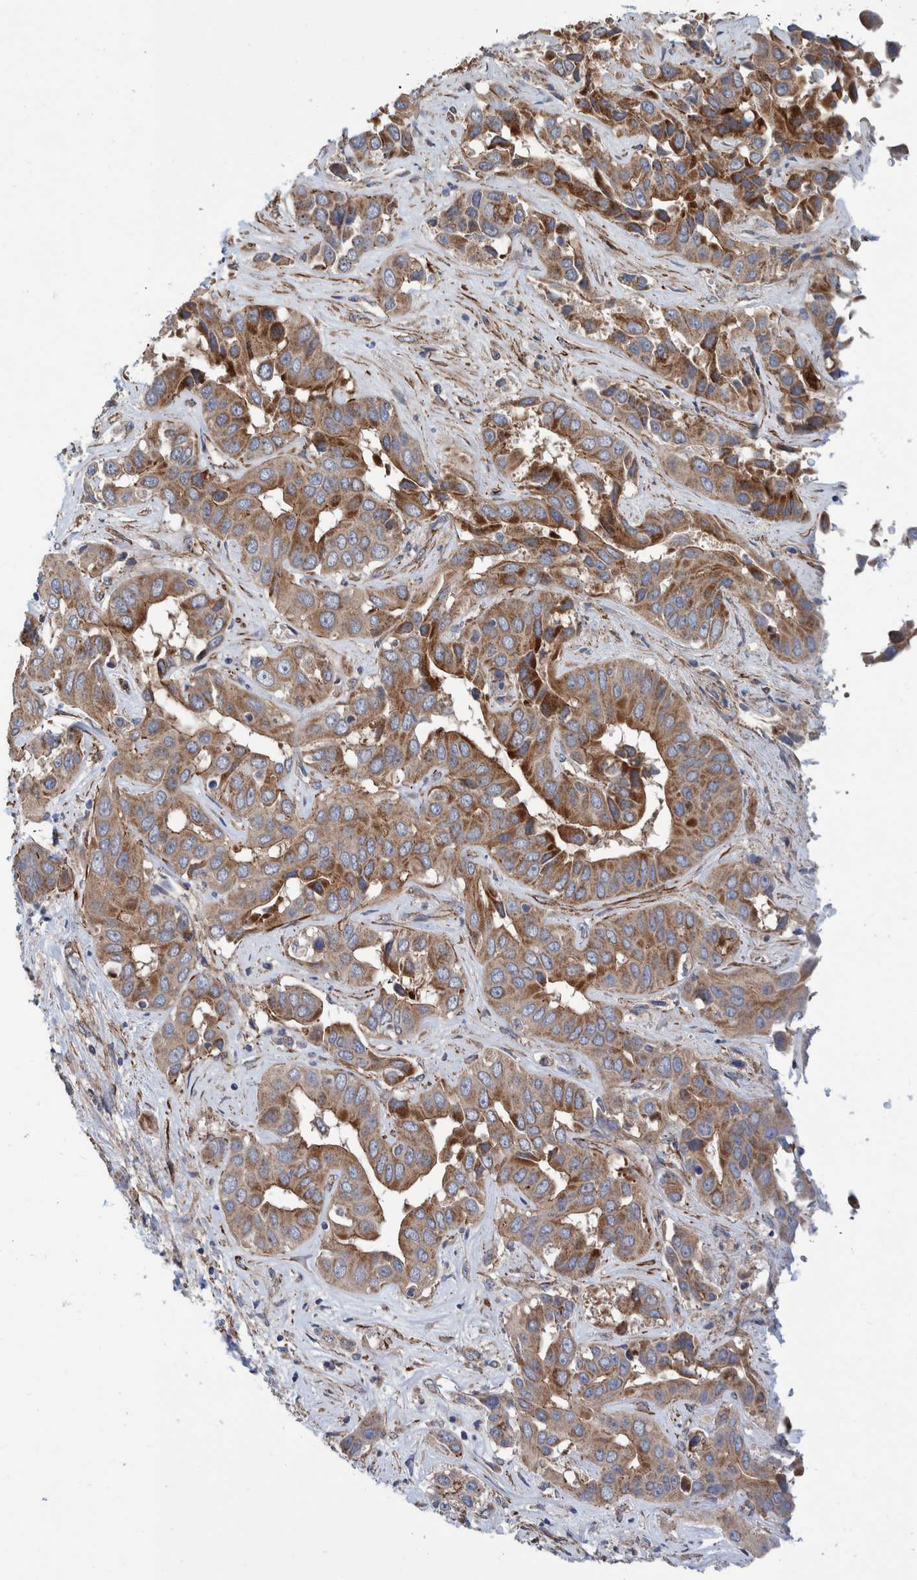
{"staining": {"intensity": "moderate", "quantity": "25%-75%", "location": "cytoplasmic/membranous"}, "tissue": "liver cancer", "cell_type": "Tumor cells", "image_type": "cancer", "snomed": [{"axis": "morphology", "description": "Cholangiocarcinoma"}, {"axis": "topography", "description": "Liver"}], "caption": "Liver cancer (cholangiocarcinoma) was stained to show a protein in brown. There is medium levels of moderate cytoplasmic/membranous staining in about 25%-75% of tumor cells.", "gene": "SLC25A10", "patient": {"sex": "female", "age": 52}}